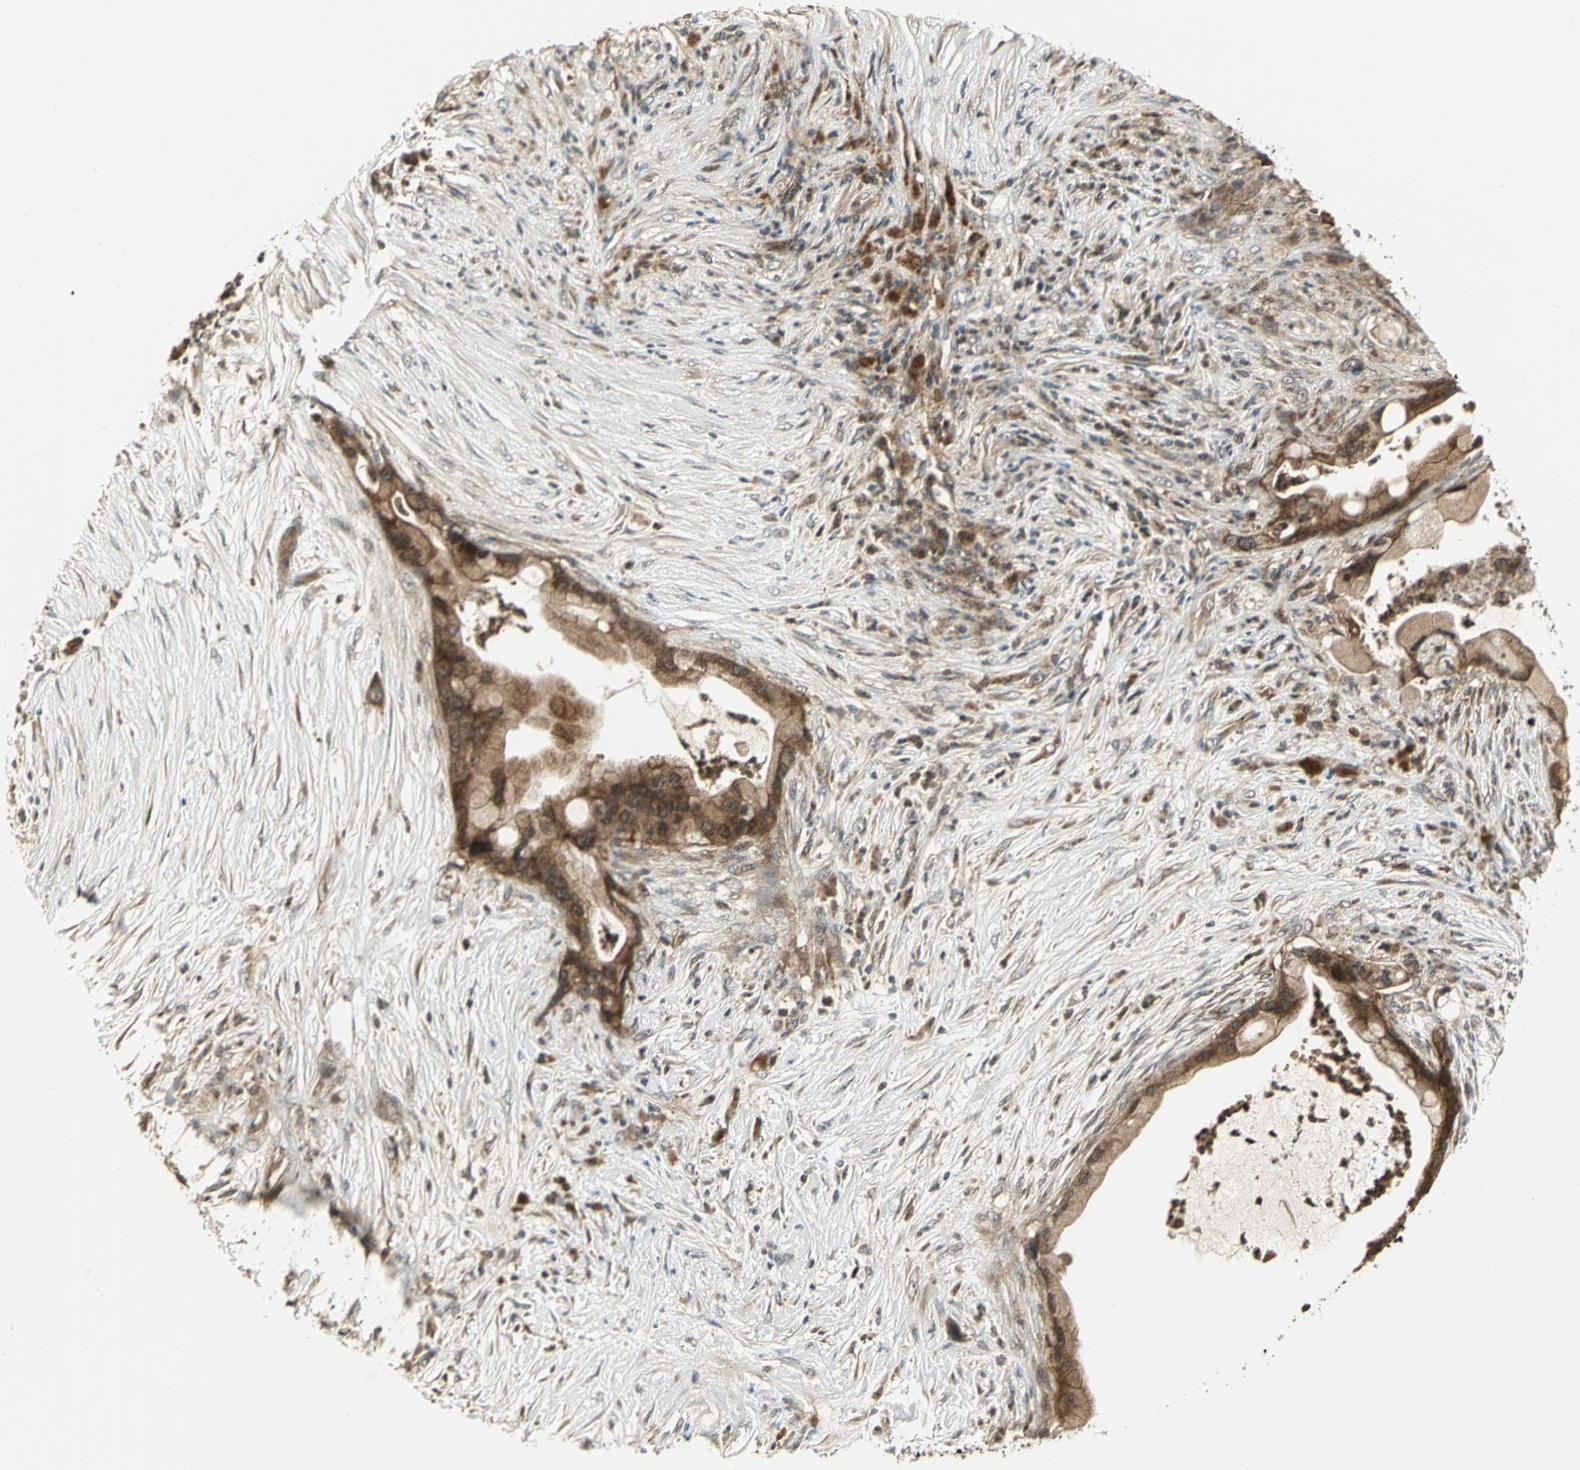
{"staining": {"intensity": "strong", "quantity": ">75%", "location": "cytoplasmic/membranous"}, "tissue": "pancreatic cancer", "cell_type": "Tumor cells", "image_type": "cancer", "snomed": [{"axis": "morphology", "description": "Adenocarcinoma, NOS"}, {"axis": "topography", "description": "Pancreas"}], "caption": "Protein expression analysis of pancreatic cancer reveals strong cytoplasmic/membranous positivity in about >75% of tumor cells.", "gene": "MAPK8IP3", "patient": {"sex": "female", "age": 59}}